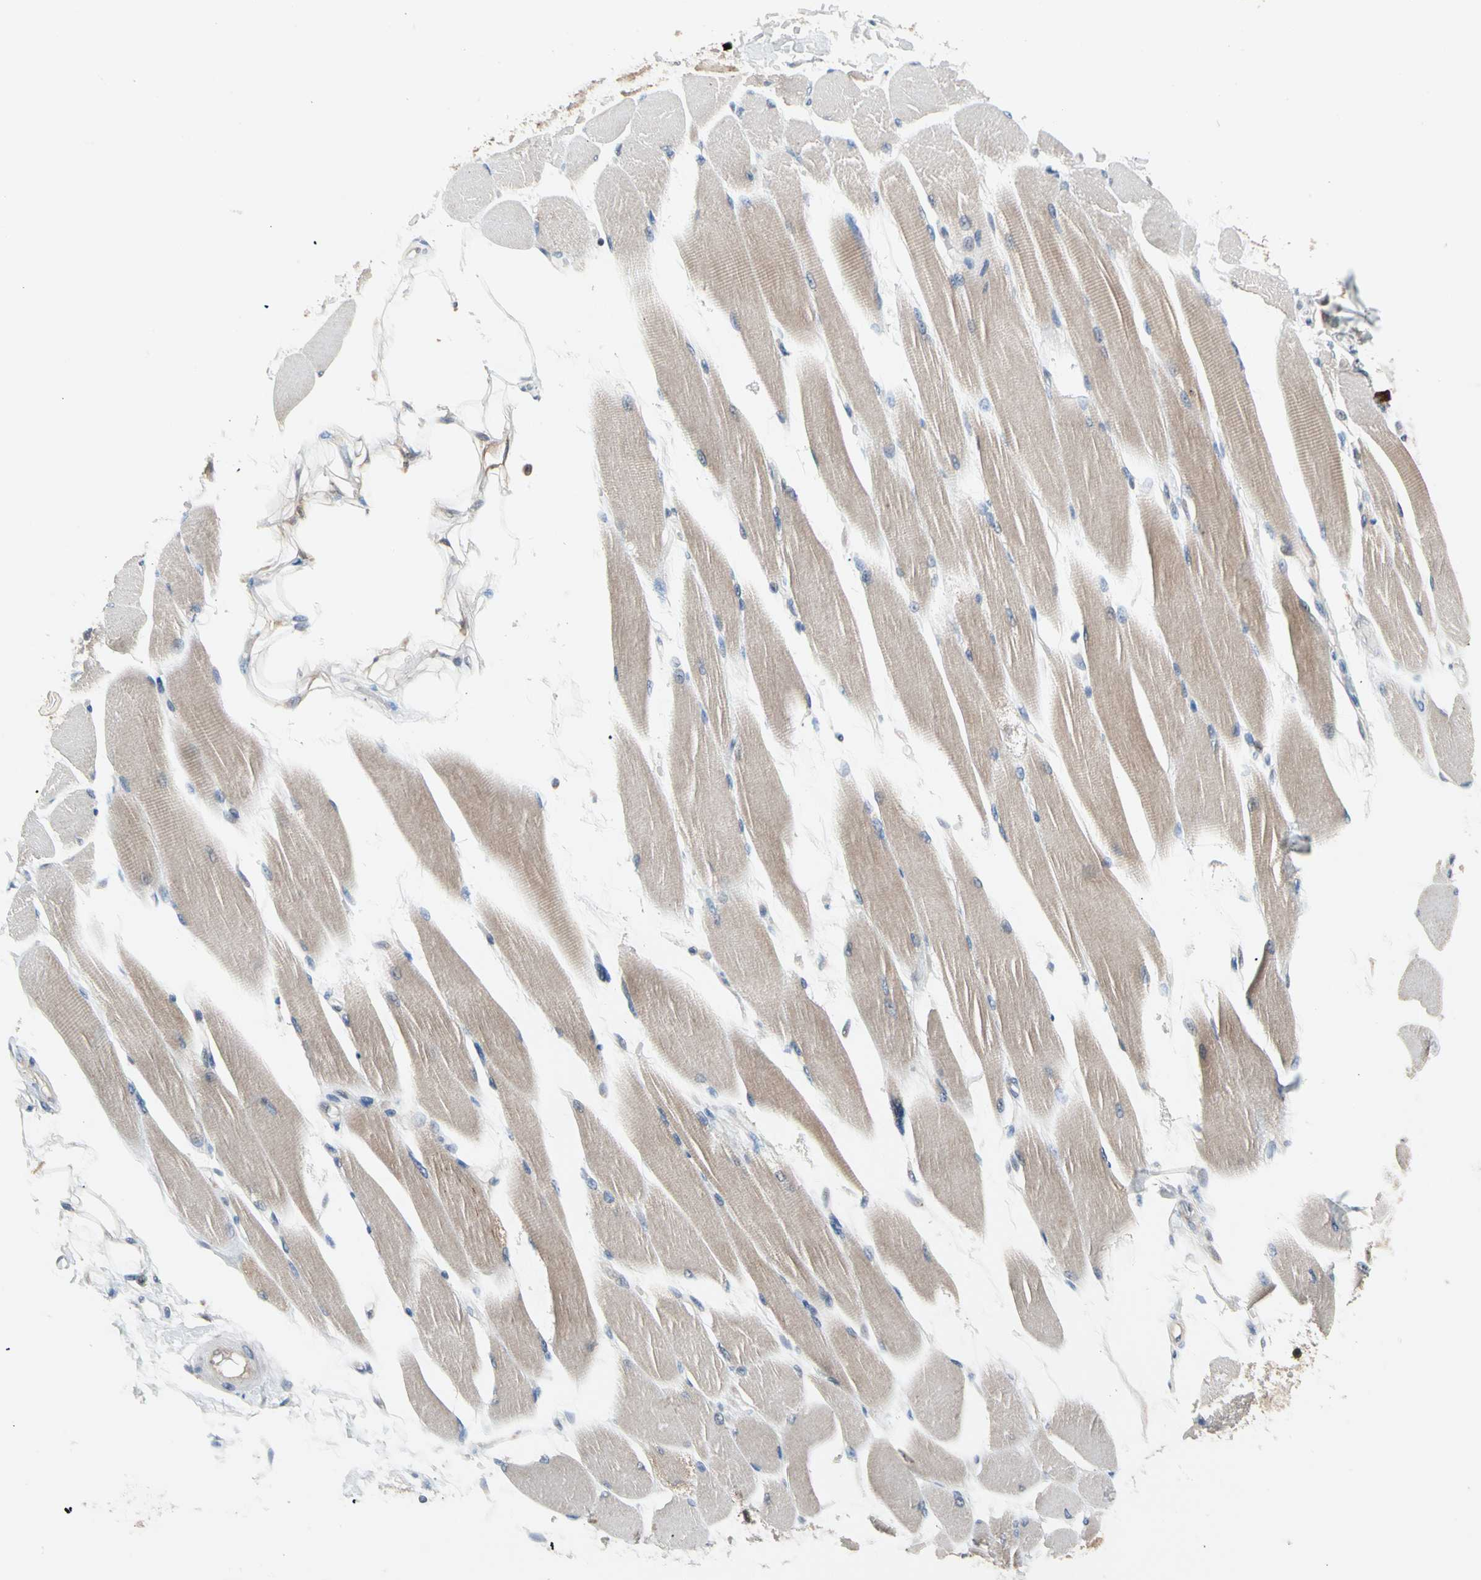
{"staining": {"intensity": "weak", "quantity": "25%-75%", "location": "cytoplasmic/membranous"}, "tissue": "skeletal muscle", "cell_type": "Myocytes", "image_type": "normal", "snomed": [{"axis": "morphology", "description": "Normal tissue, NOS"}, {"axis": "topography", "description": "Skeletal muscle"}, {"axis": "topography", "description": "Peripheral nerve tissue"}], "caption": "This is a micrograph of immunohistochemistry staining of benign skeletal muscle, which shows weak expression in the cytoplasmic/membranous of myocytes.", "gene": "MTHFS", "patient": {"sex": "female", "age": 84}}